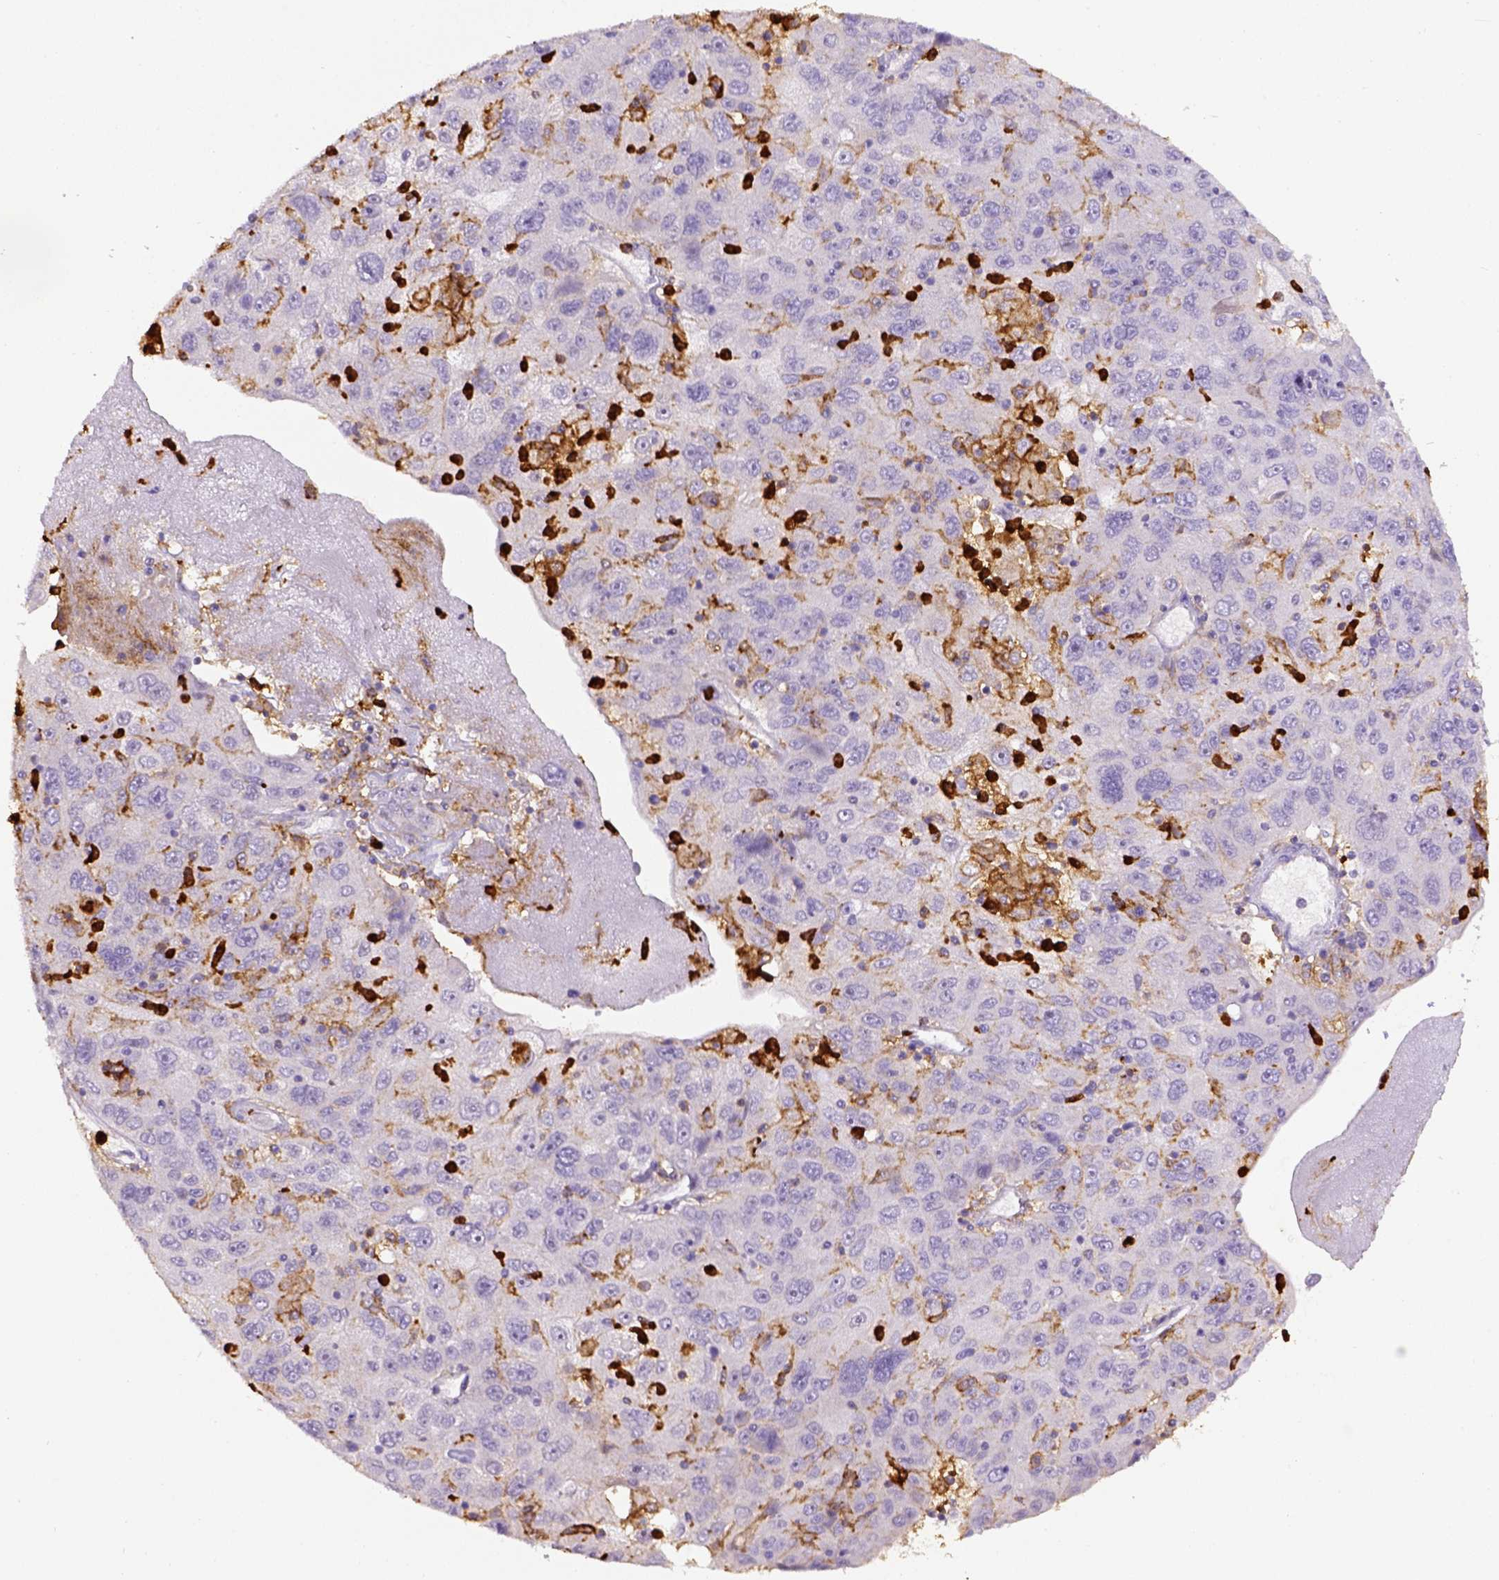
{"staining": {"intensity": "negative", "quantity": "none", "location": "none"}, "tissue": "stomach cancer", "cell_type": "Tumor cells", "image_type": "cancer", "snomed": [{"axis": "morphology", "description": "Adenocarcinoma, NOS"}, {"axis": "topography", "description": "Stomach"}], "caption": "Tumor cells are negative for brown protein staining in stomach cancer.", "gene": "ITGAM", "patient": {"sex": "male", "age": 56}}